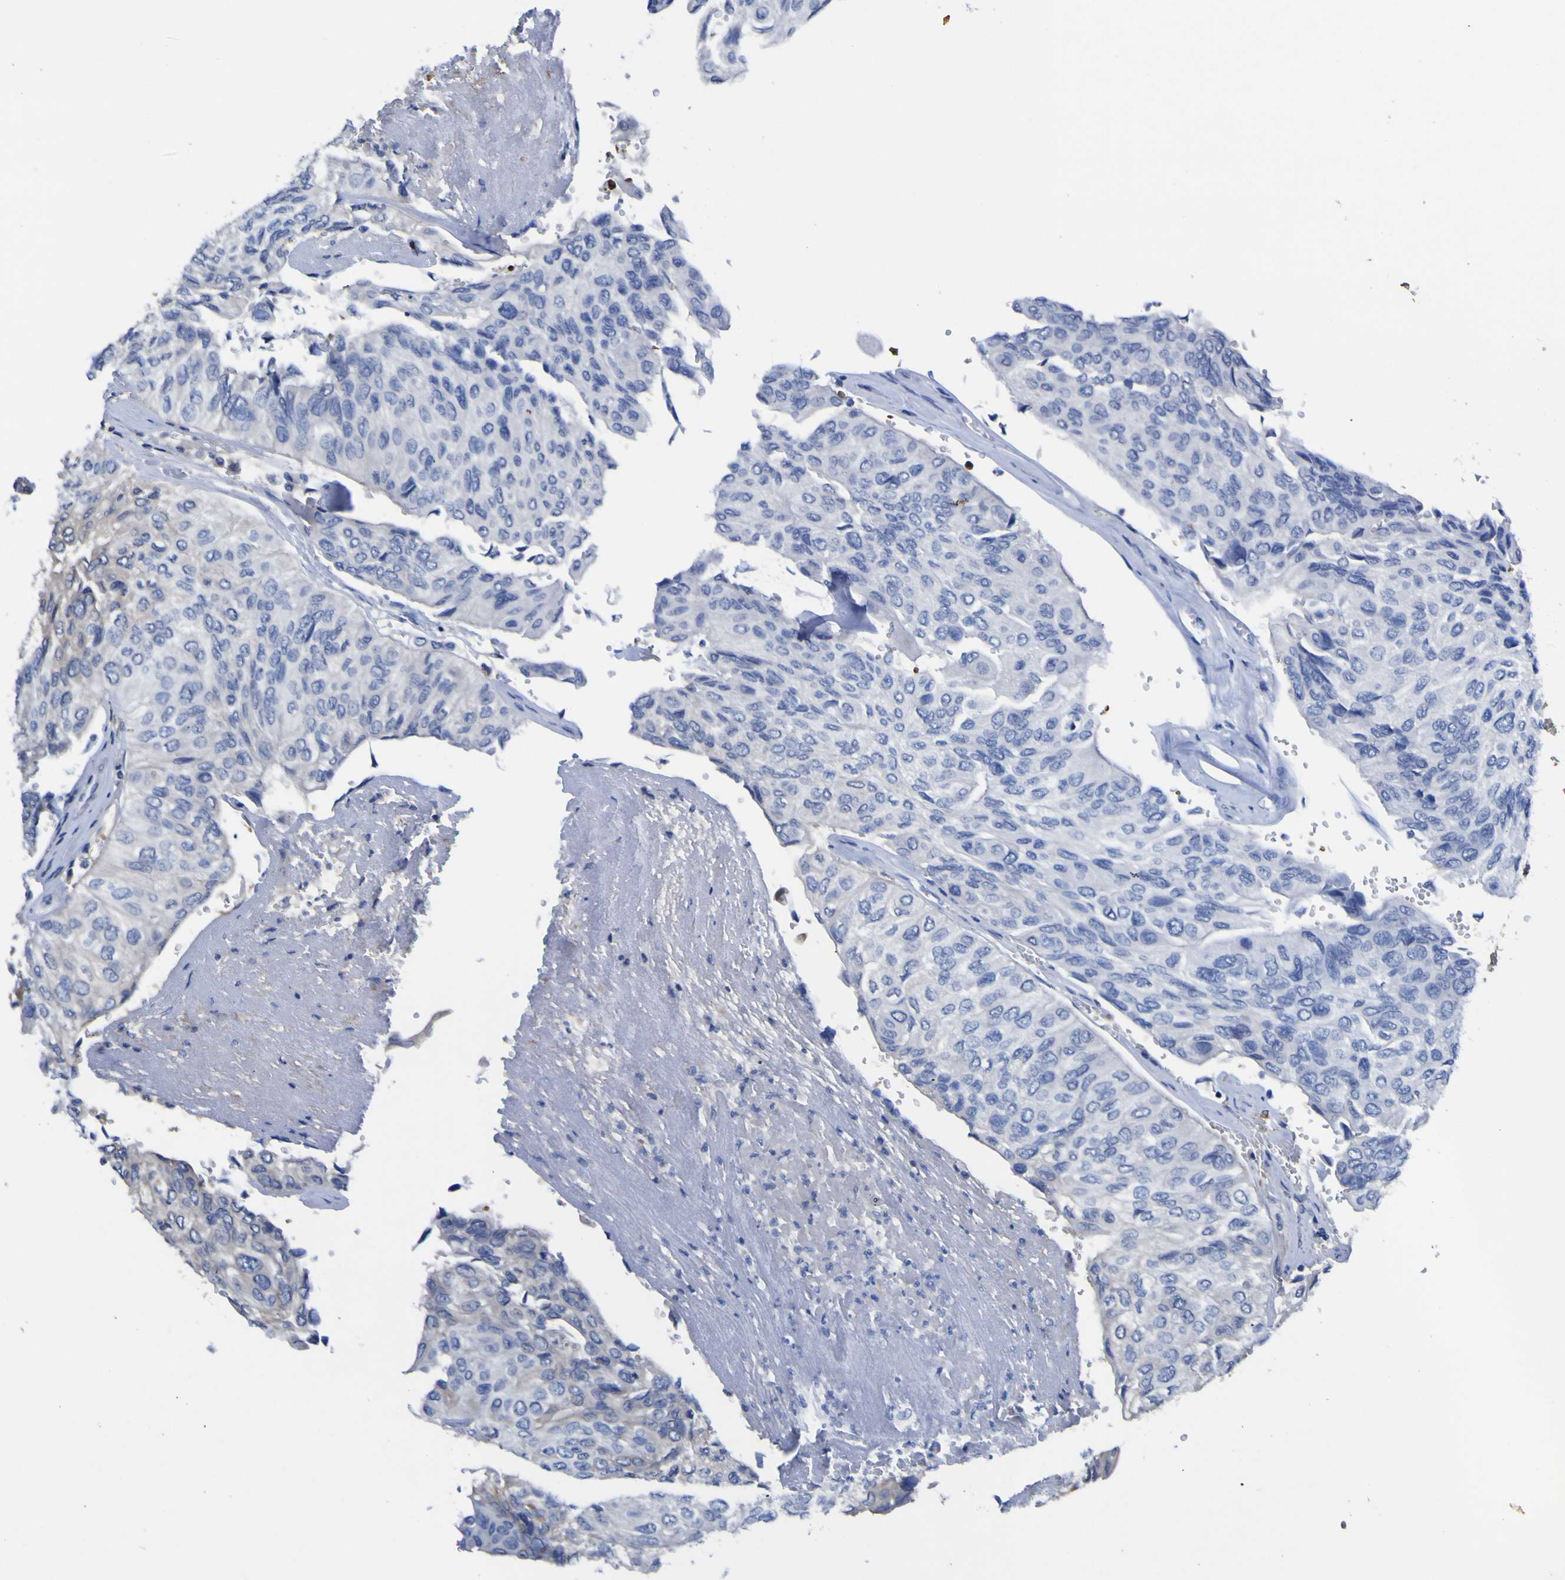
{"staining": {"intensity": "negative", "quantity": "none", "location": "none"}, "tissue": "urothelial cancer", "cell_type": "Tumor cells", "image_type": "cancer", "snomed": [{"axis": "morphology", "description": "Urothelial carcinoma, High grade"}, {"axis": "topography", "description": "Urinary bladder"}], "caption": "Tumor cells are negative for protein expression in human urothelial carcinoma (high-grade). (Brightfield microscopy of DAB (3,3'-diaminobenzidine) immunohistochemistry at high magnification).", "gene": "GCM1", "patient": {"sex": "male", "age": 66}}